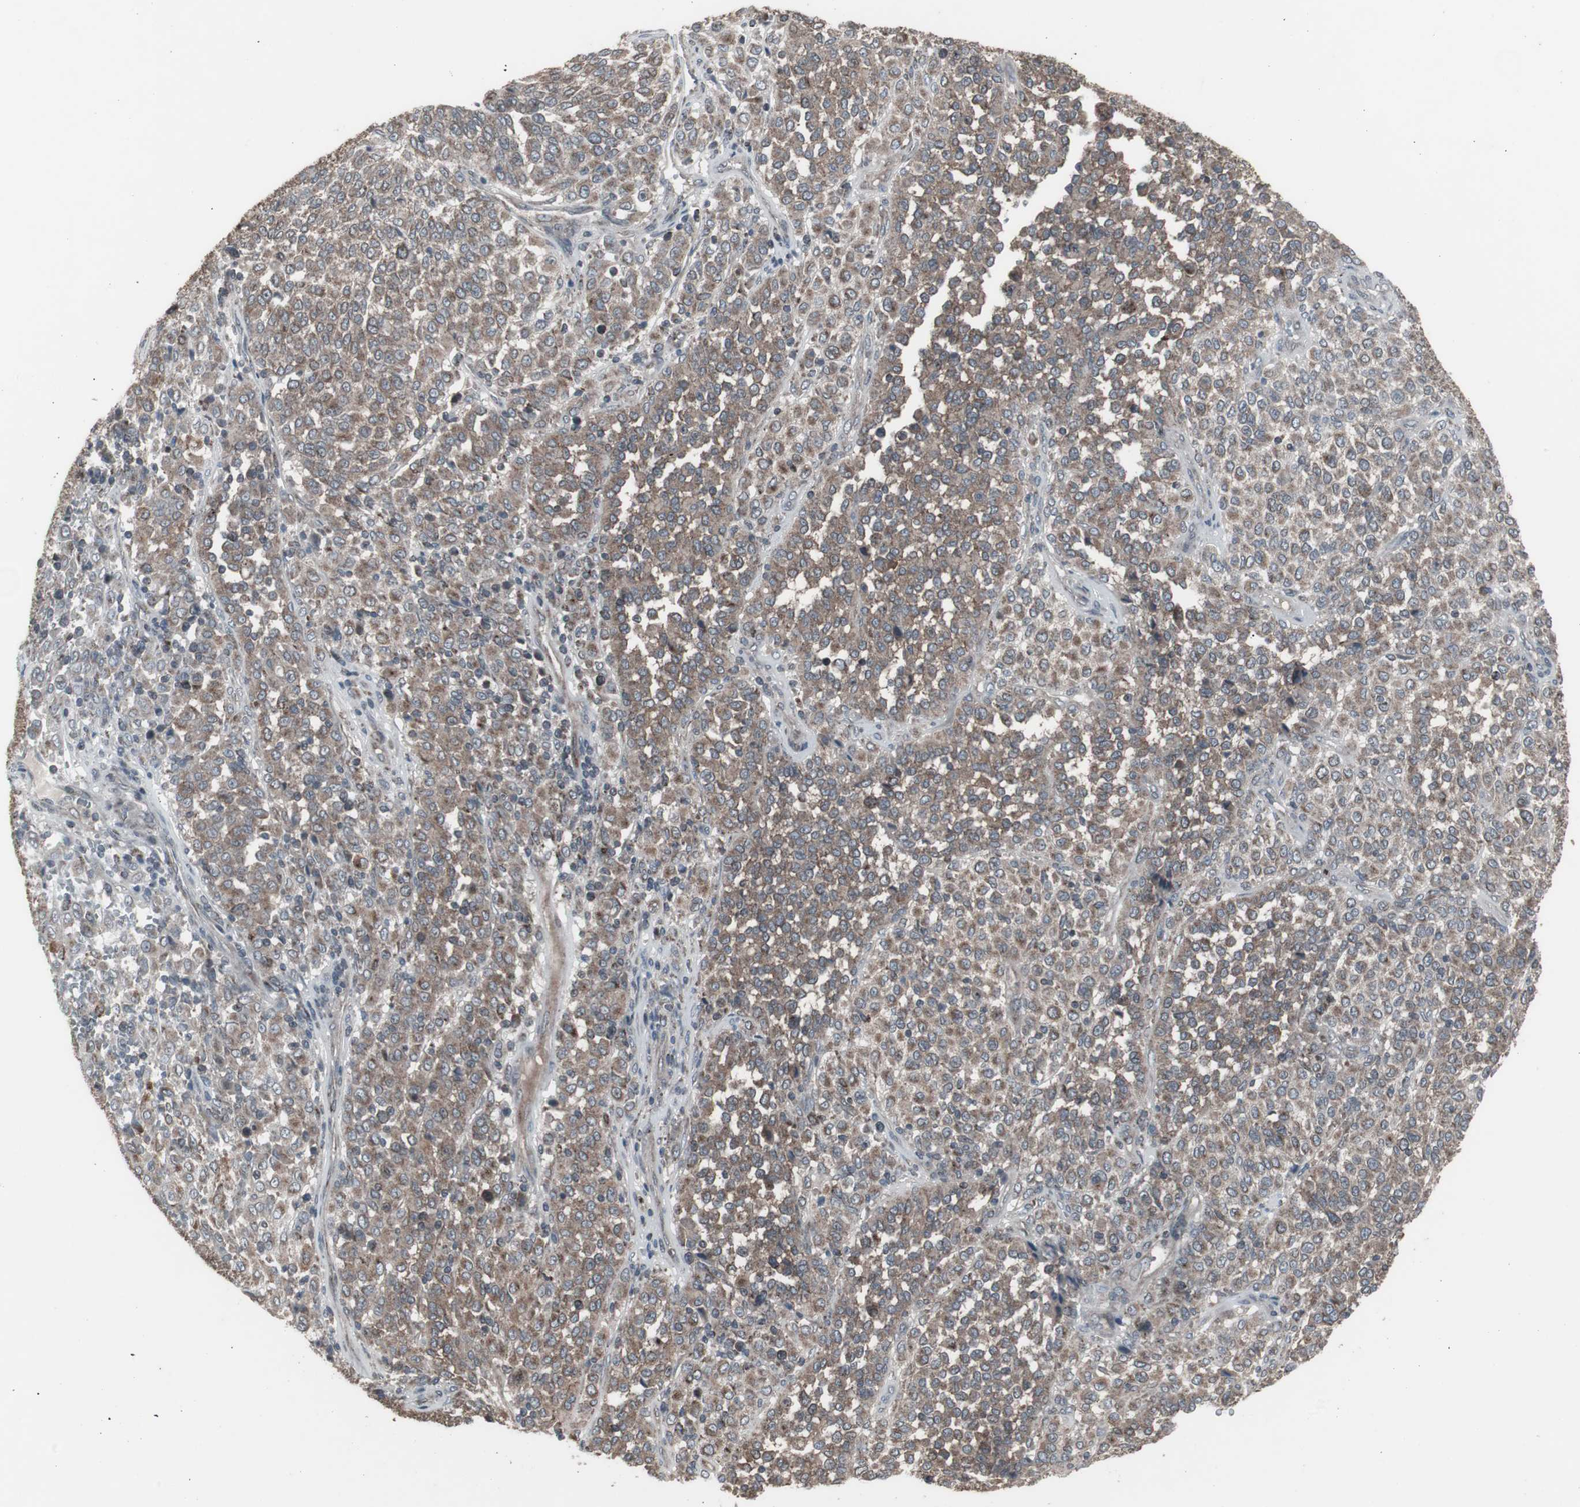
{"staining": {"intensity": "weak", "quantity": ">75%", "location": "cytoplasmic/membranous"}, "tissue": "melanoma", "cell_type": "Tumor cells", "image_type": "cancer", "snomed": [{"axis": "morphology", "description": "Malignant melanoma, Metastatic site"}, {"axis": "topography", "description": "Pancreas"}], "caption": "Tumor cells demonstrate low levels of weak cytoplasmic/membranous expression in approximately >75% of cells in malignant melanoma (metastatic site).", "gene": "SSTR2", "patient": {"sex": "female", "age": 30}}